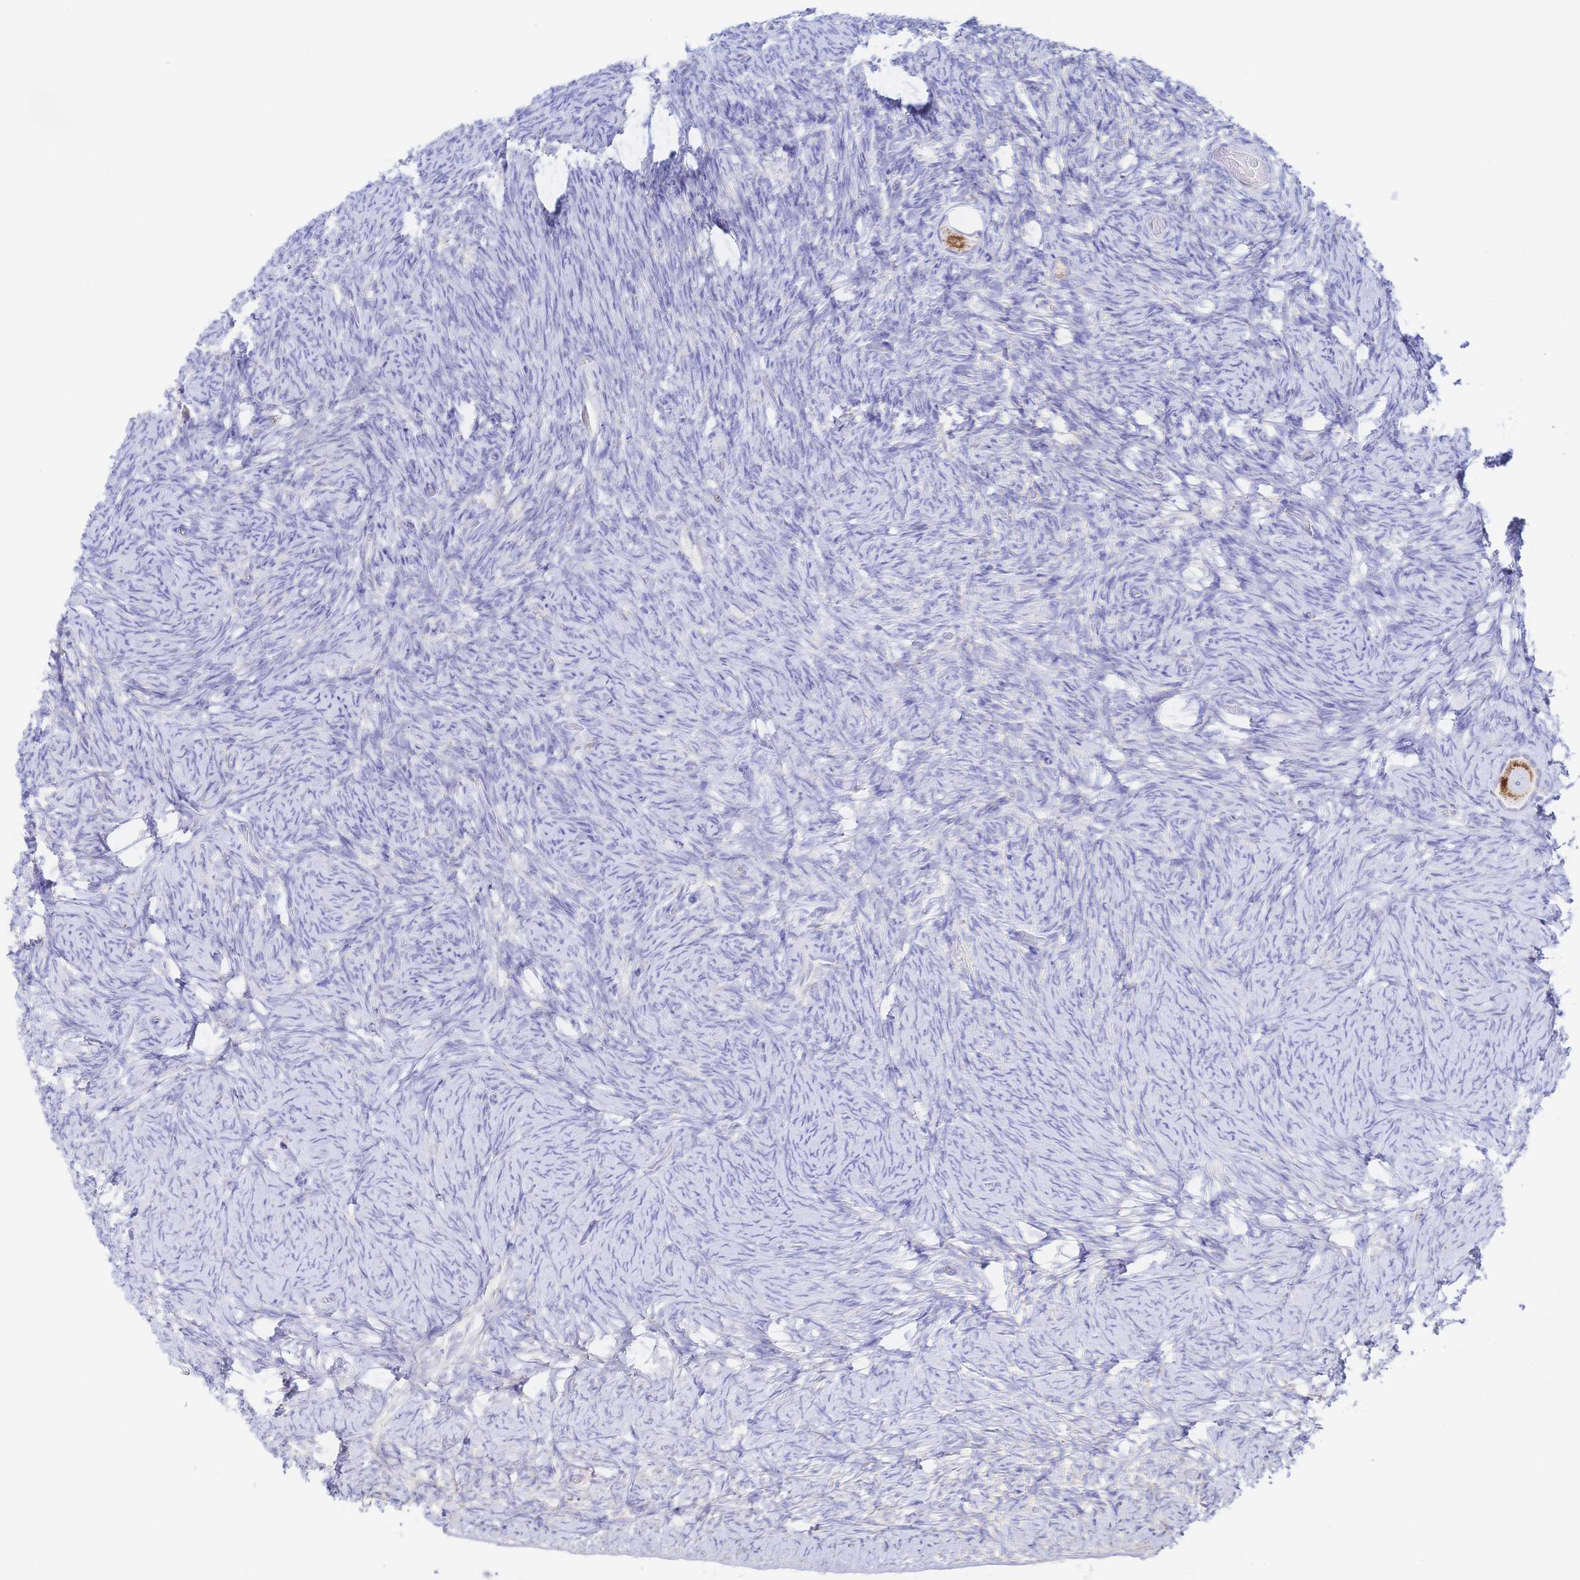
{"staining": {"intensity": "moderate", "quantity": ">75%", "location": "cytoplasmic/membranous"}, "tissue": "ovary", "cell_type": "Follicle cells", "image_type": "normal", "snomed": [{"axis": "morphology", "description": "Normal tissue, NOS"}, {"axis": "topography", "description": "Ovary"}], "caption": "Protein expression analysis of unremarkable ovary displays moderate cytoplasmic/membranous expression in approximately >75% of follicle cells. The staining was performed using DAB to visualize the protein expression in brown, while the nuclei were stained in blue with hematoxylin (Magnification: 20x).", "gene": "SYNGR4", "patient": {"sex": "female", "age": 34}}